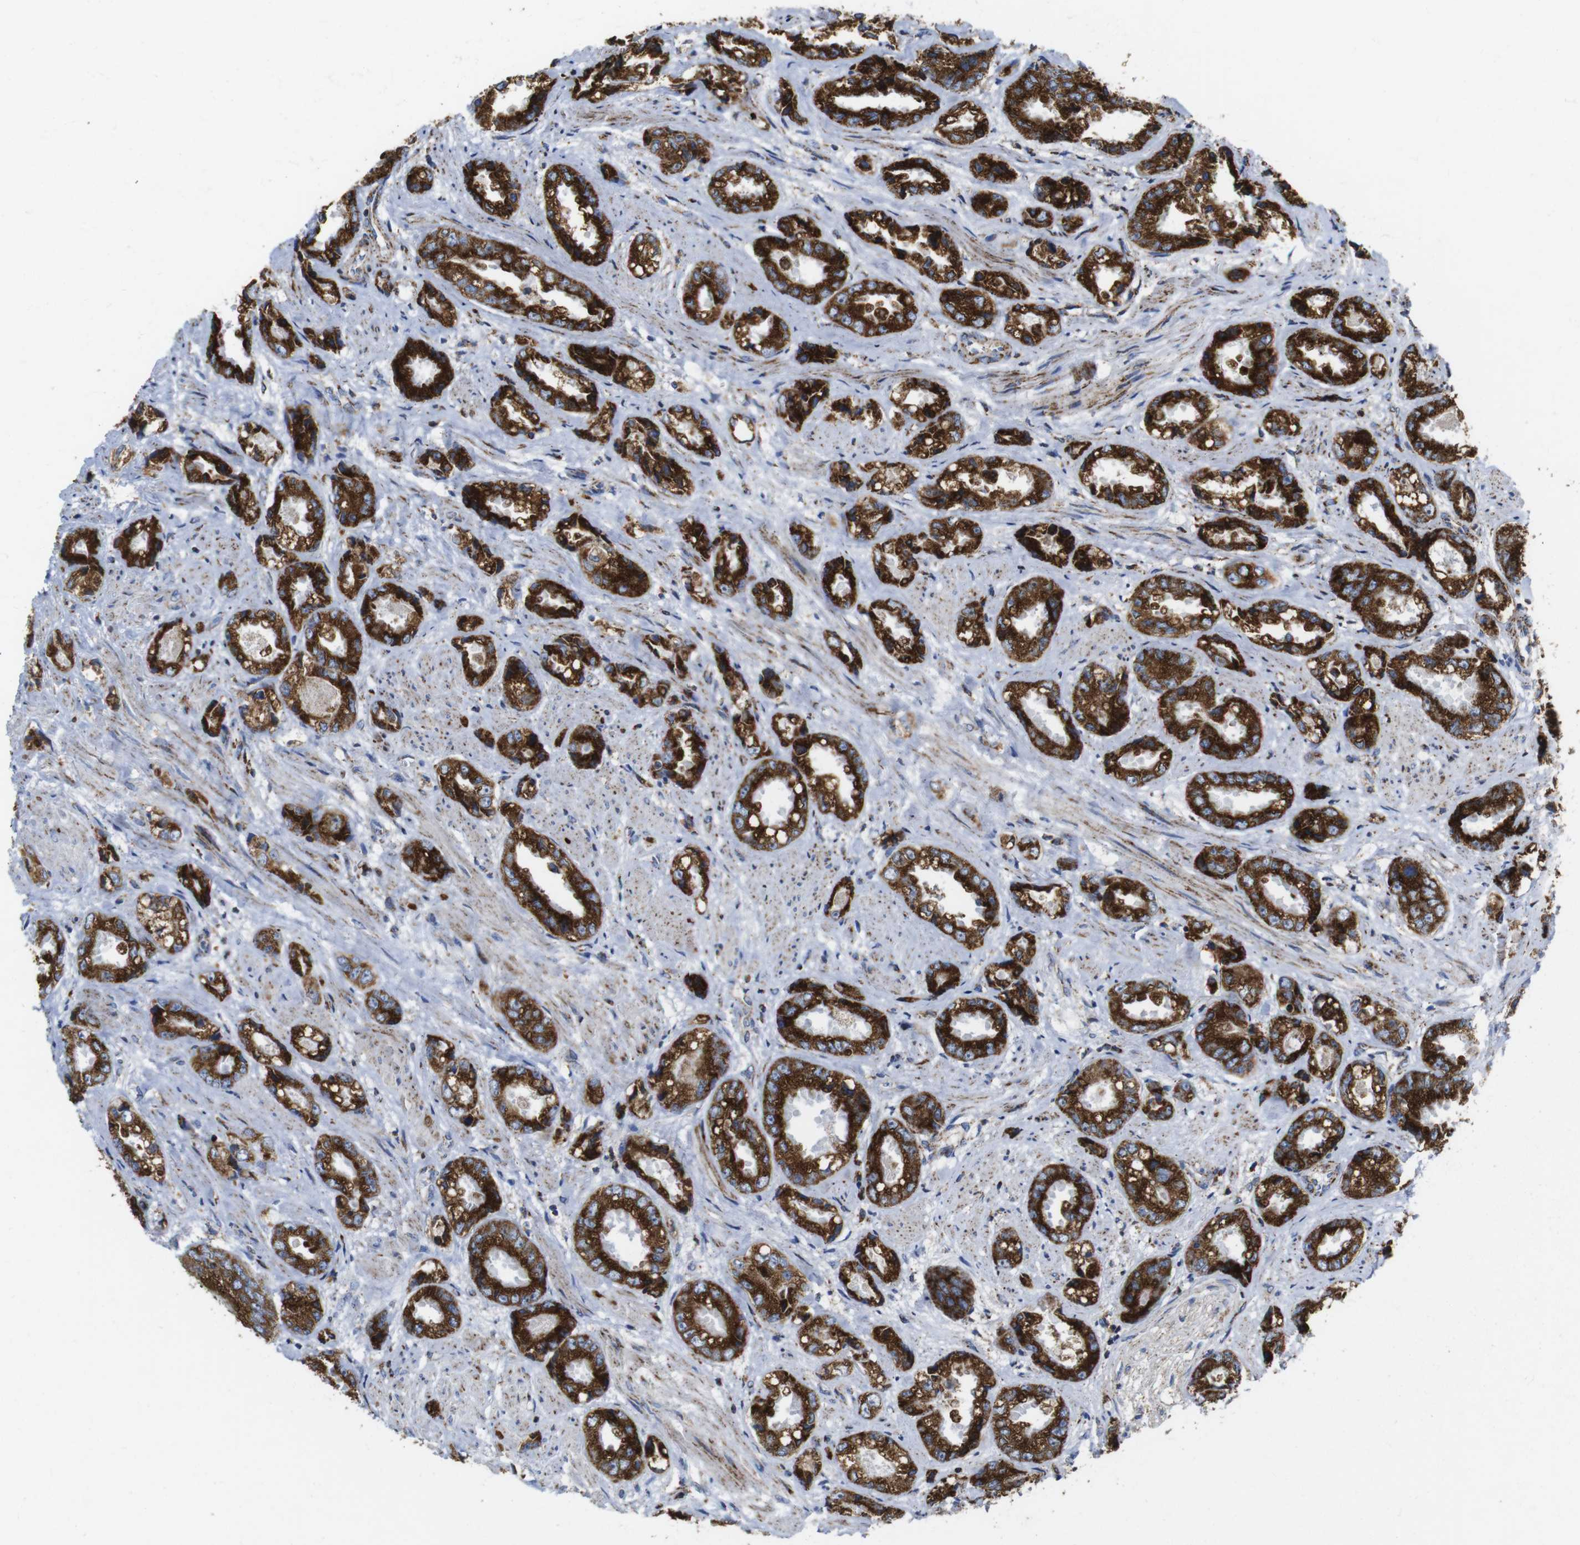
{"staining": {"intensity": "strong", "quantity": ">75%", "location": "cytoplasmic/membranous"}, "tissue": "prostate cancer", "cell_type": "Tumor cells", "image_type": "cancer", "snomed": [{"axis": "morphology", "description": "Adenocarcinoma, High grade"}, {"axis": "topography", "description": "Prostate"}], "caption": "Strong cytoplasmic/membranous staining is present in about >75% of tumor cells in prostate adenocarcinoma (high-grade). (DAB (3,3'-diaminobenzidine) IHC with brightfield microscopy, high magnification).", "gene": "TMEM192", "patient": {"sex": "male", "age": 61}}